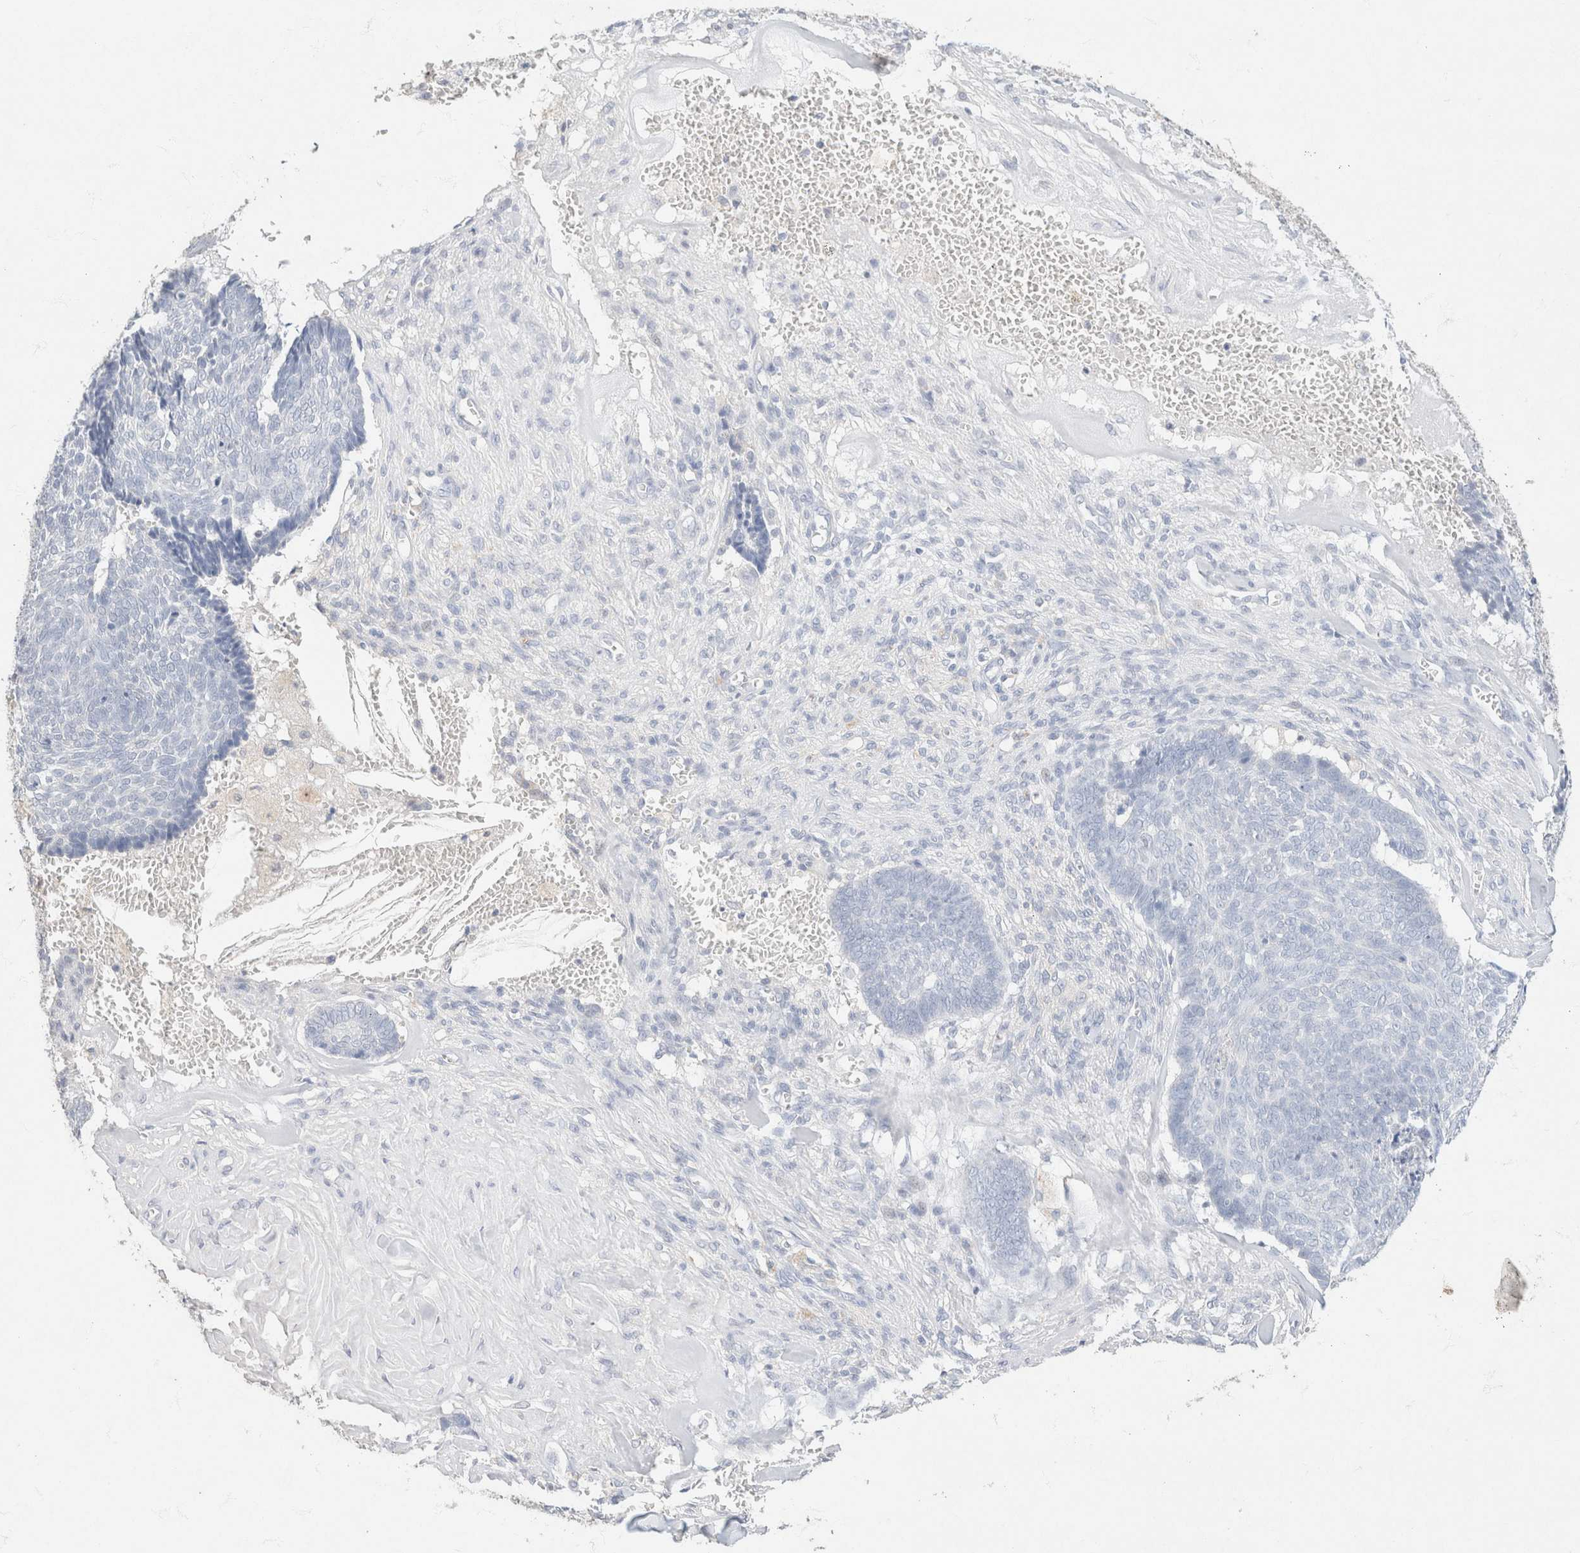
{"staining": {"intensity": "negative", "quantity": "none", "location": "none"}, "tissue": "skin cancer", "cell_type": "Tumor cells", "image_type": "cancer", "snomed": [{"axis": "morphology", "description": "Basal cell carcinoma"}, {"axis": "topography", "description": "Skin"}], "caption": "IHC image of human basal cell carcinoma (skin) stained for a protein (brown), which demonstrates no positivity in tumor cells.", "gene": "CA12", "patient": {"sex": "male", "age": 84}}